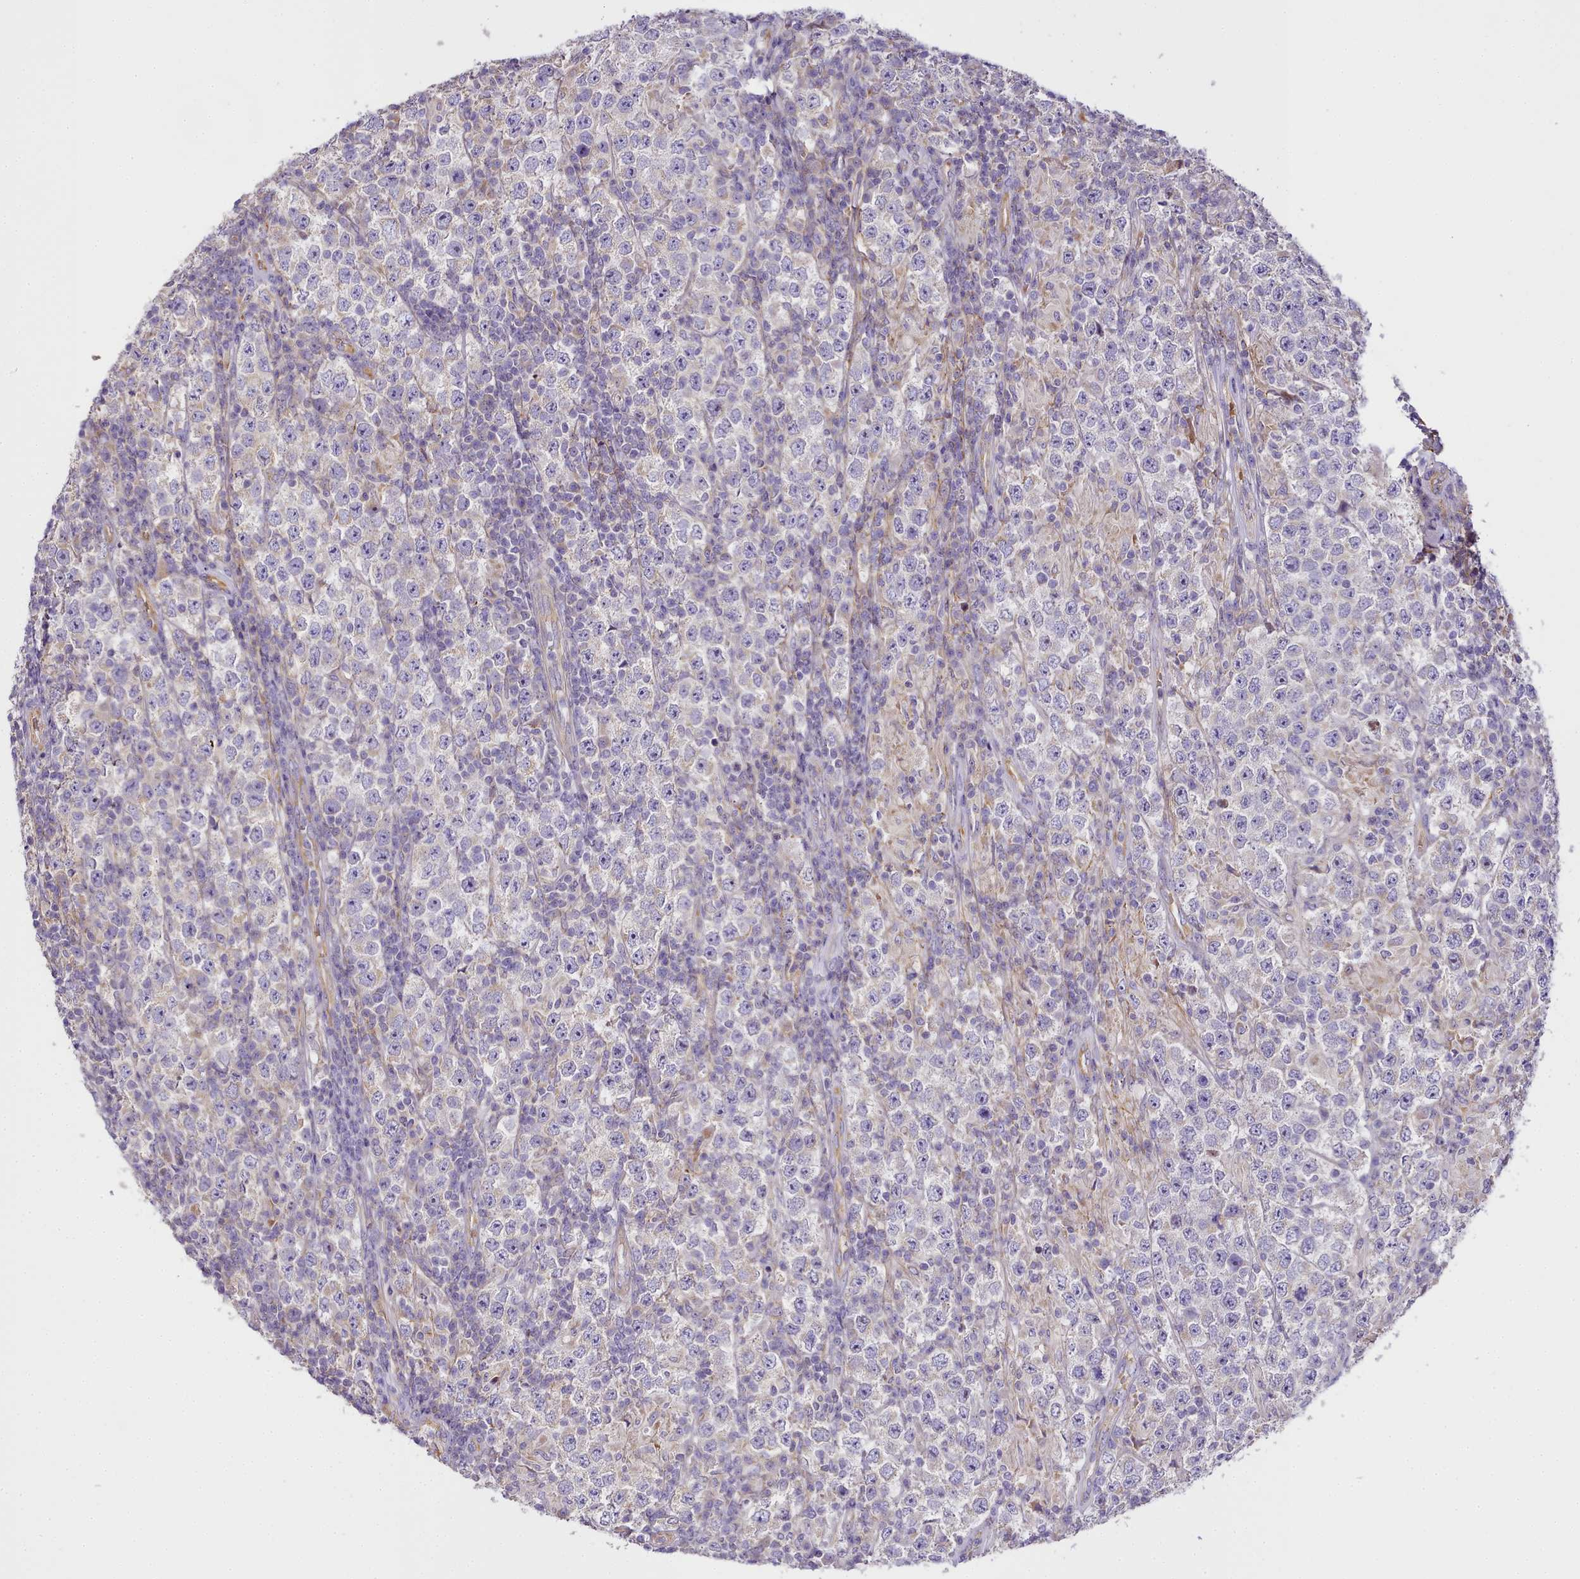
{"staining": {"intensity": "negative", "quantity": "none", "location": "none"}, "tissue": "testis cancer", "cell_type": "Tumor cells", "image_type": "cancer", "snomed": [{"axis": "morphology", "description": "Normal tissue, NOS"}, {"axis": "morphology", "description": "Urothelial carcinoma, High grade"}, {"axis": "morphology", "description": "Seminoma, NOS"}, {"axis": "morphology", "description": "Carcinoma, Embryonal, NOS"}, {"axis": "topography", "description": "Urinary bladder"}, {"axis": "topography", "description": "Testis"}], "caption": "This is an immunohistochemistry (IHC) histopathology image of testis cancer (embryonal carcinoma). There is no staining in tumor cells.", "gene": "NBPF1", "patient": {"sex": "male", "age": 41}}